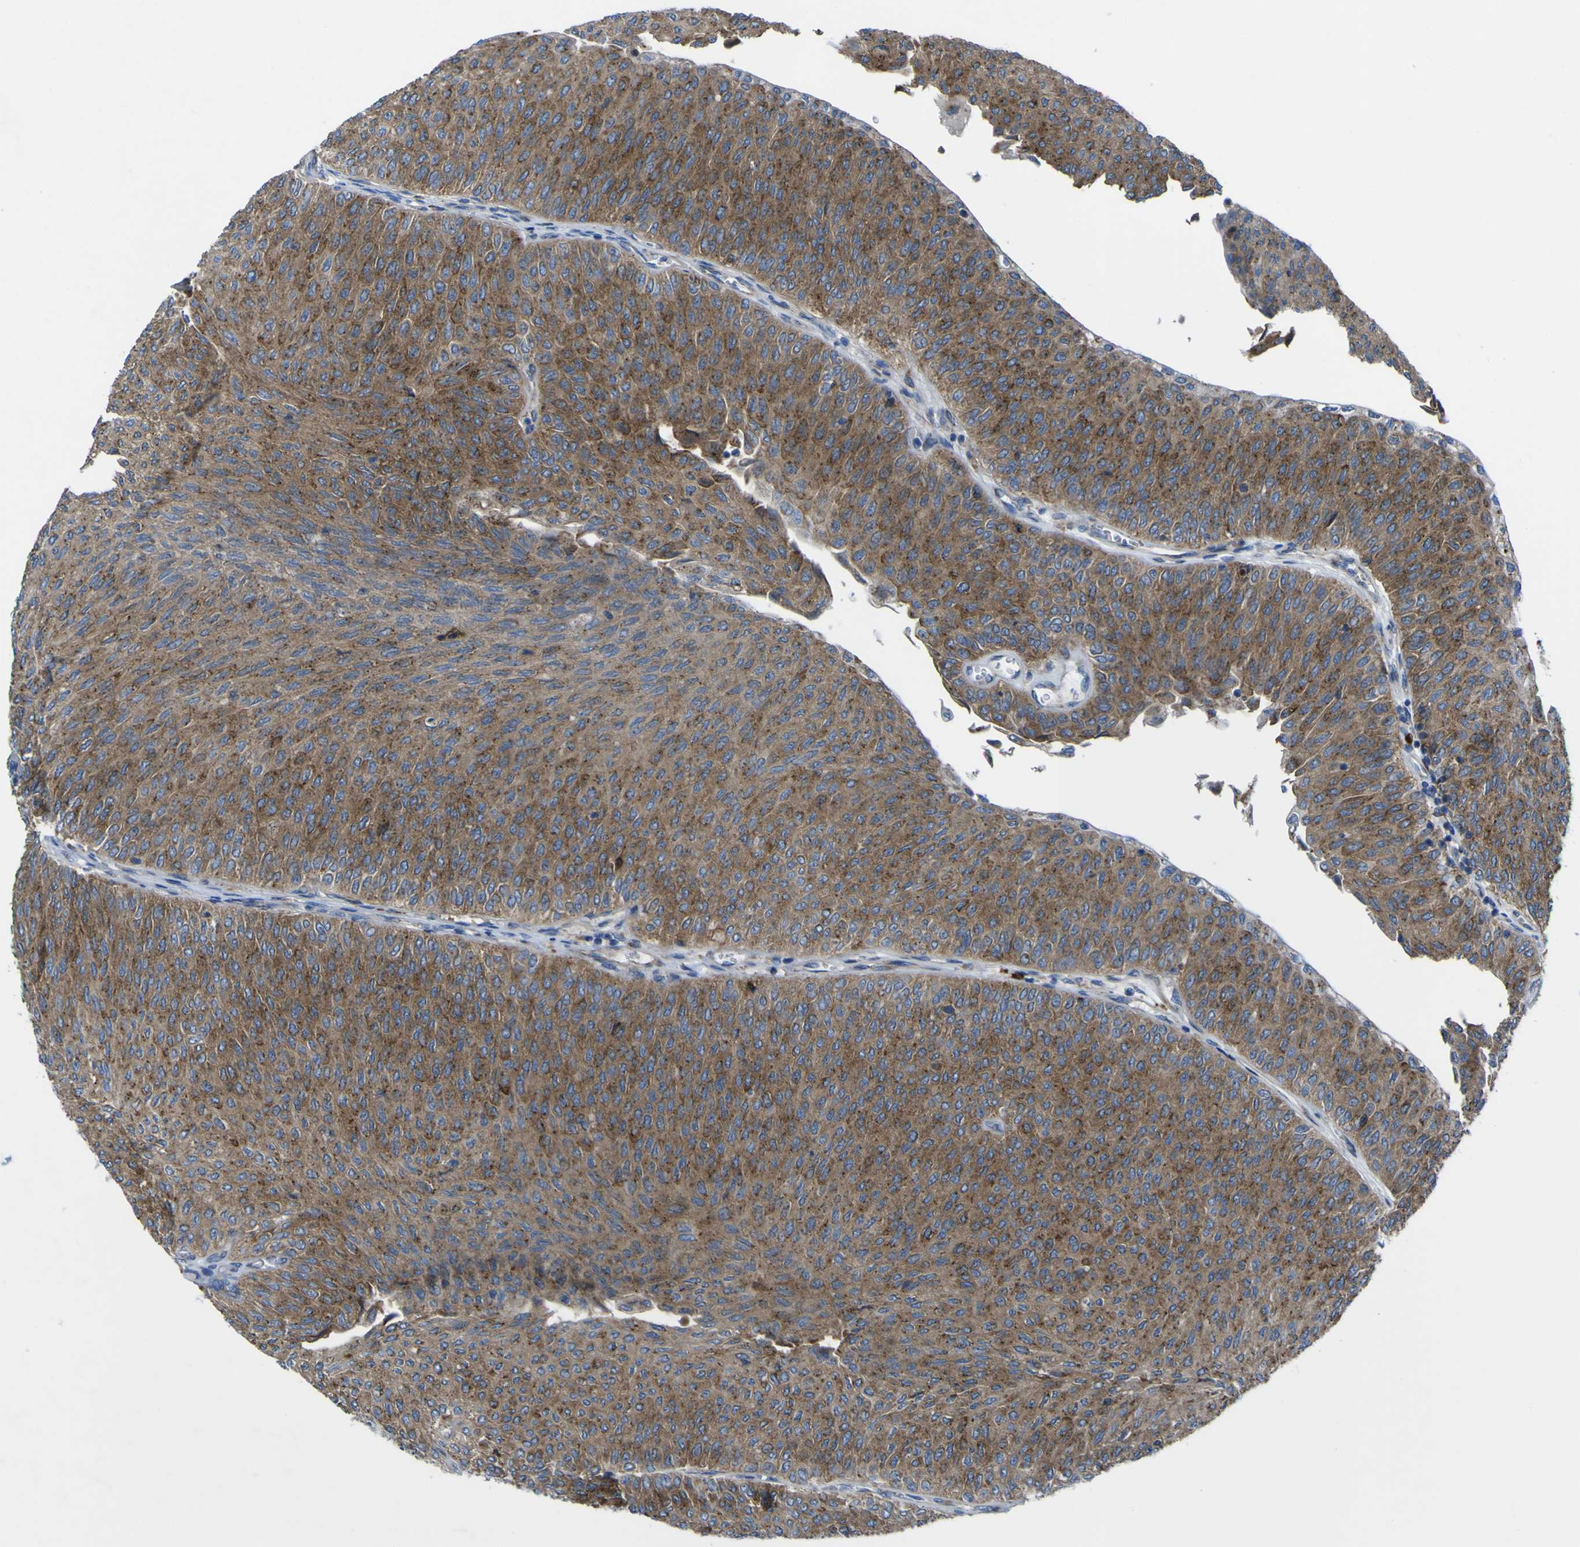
{"staining": {"intensity": "strong", "quantity": ">75%", "location": "cytoplasmic/membranous"}, "tissue": "urothelial cancer", "cell_type": "Tumor cells", "image_type": "cancer", "snomed": [{"axis": "morphology", "description": "Urothelial carcinoma, Low grade"}, {"axis": "topography", "description": "Urinary bladder"}], "caption": "Protein expression analysis of human low-grade urothelial carcinoma reveals strong cytoplasmic/membranous expression in about >75% of tumor cells.", "gene": "CST3", "patient": {"sex": "male", "age": 78}}